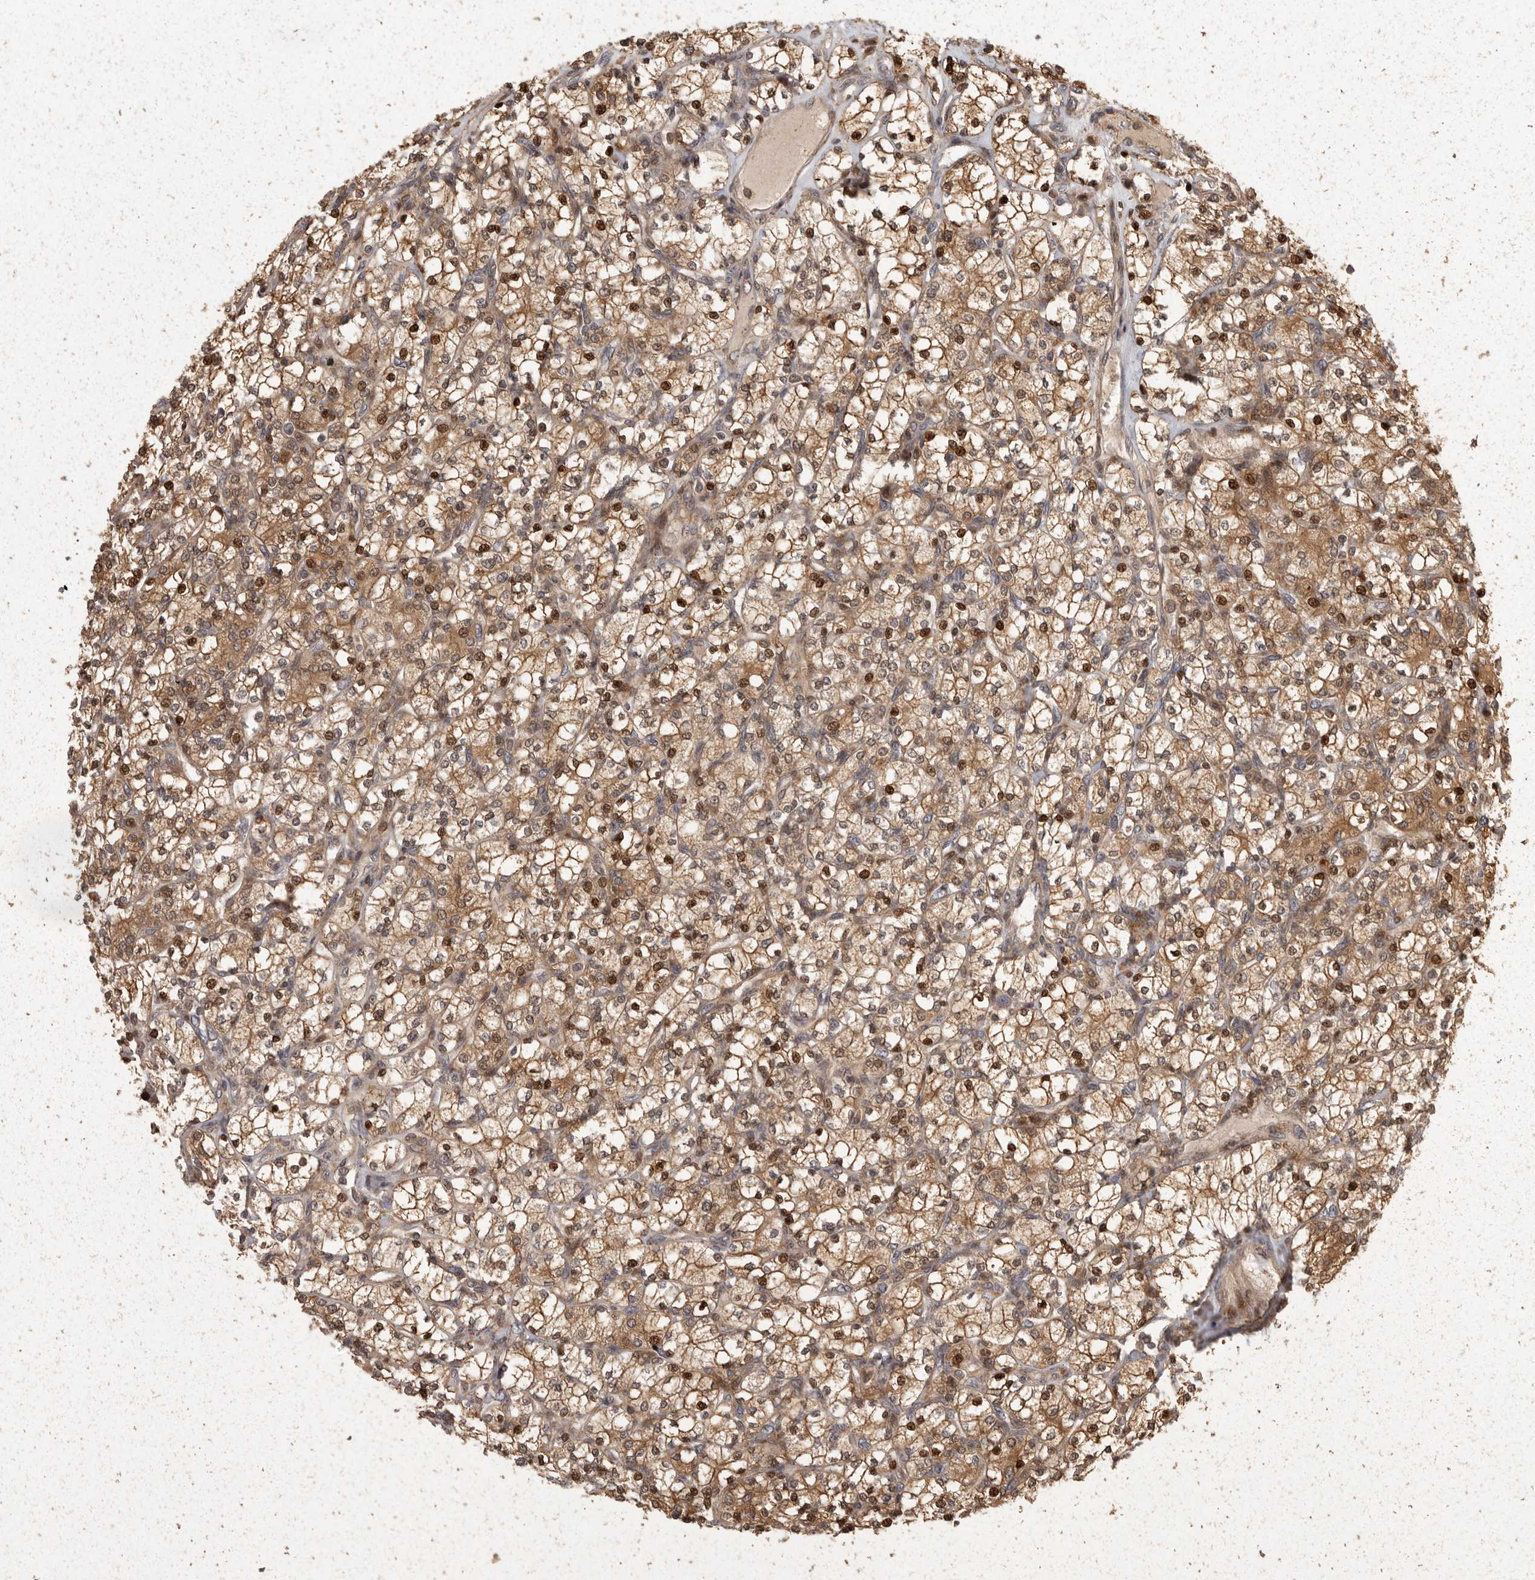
{"staining": {"intensity": "strong", "quantity": "25%-75%", "location": "cytoplasmic/membranous,nuclear"}, "tissue": "renal cancer", "cell_type": "Tumor cells", "image_type": "cancer", "snomed": [{"axis": "morphology", "description": "Adenocarcinoma, NOS"}, {"axis": "topography", "description": "Kidney"}], "caption": "The image shows immunohistochemical staining of renal cancer. There is strong cytoplasmic/membranous and nuclear positivity is identified in about 25%-75% of tumor cells.", "gene": "SWT1", "patient": {"sex": "male", "age": 77}}